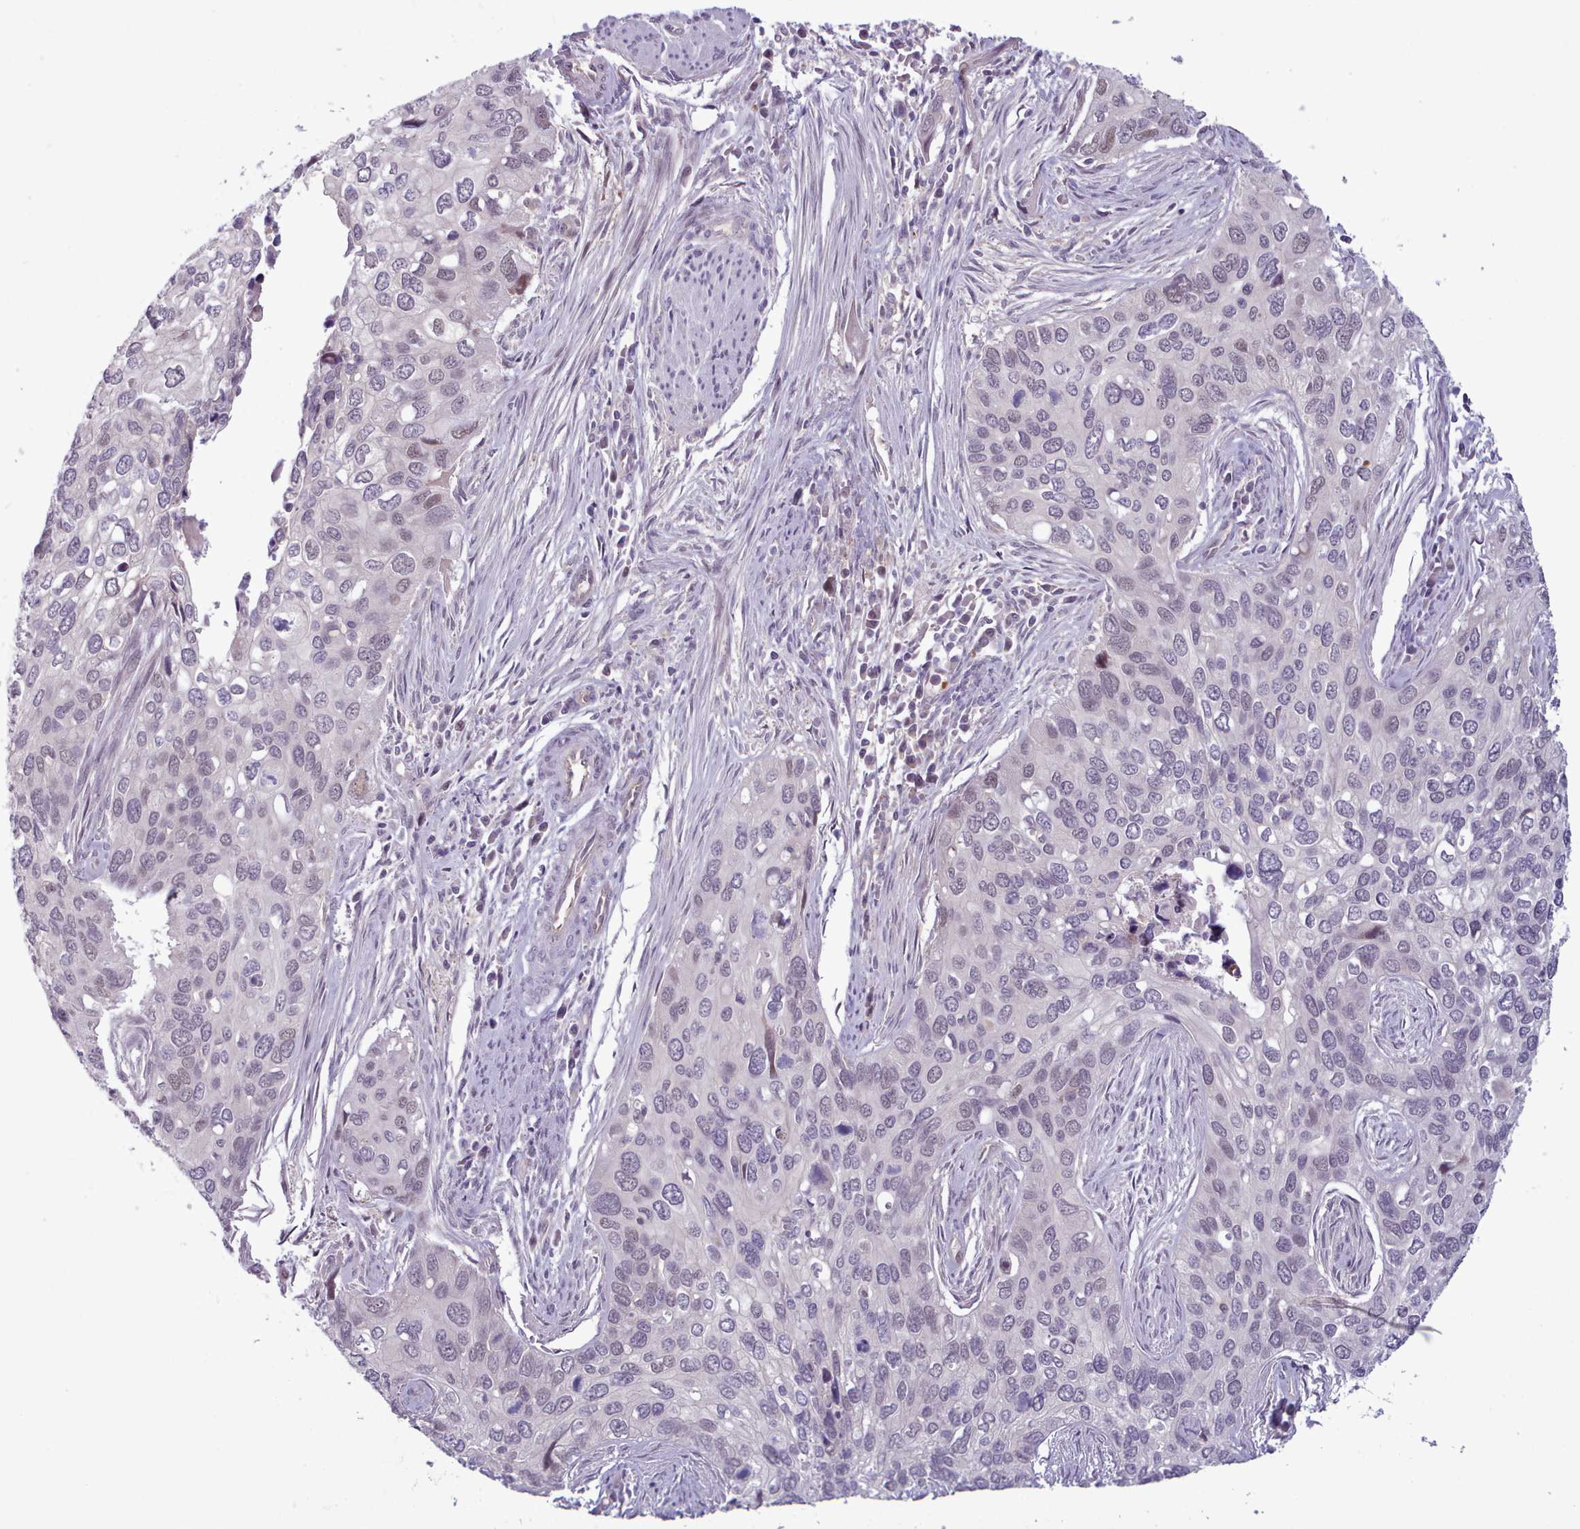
{"staining": {"intensity": "weak", "quantity": "<25%", "location": "nuclear"}, "tissue": "cervical cancer", "cell_type": "Tumor cells", "image_type": "cancer", "snomed": [{"axis": "morphology", "description": "Squamous cell carcinoma, NOS"}, {"axis": "topography", "description": "Cervix"}], "caption": "Cervical cancer stained for a protein using immunohistochemistry (IHC) exhibits no staining tumor cells.", "gene": "KBTBD7", "patient": {"sex": "female", "age": 55}}